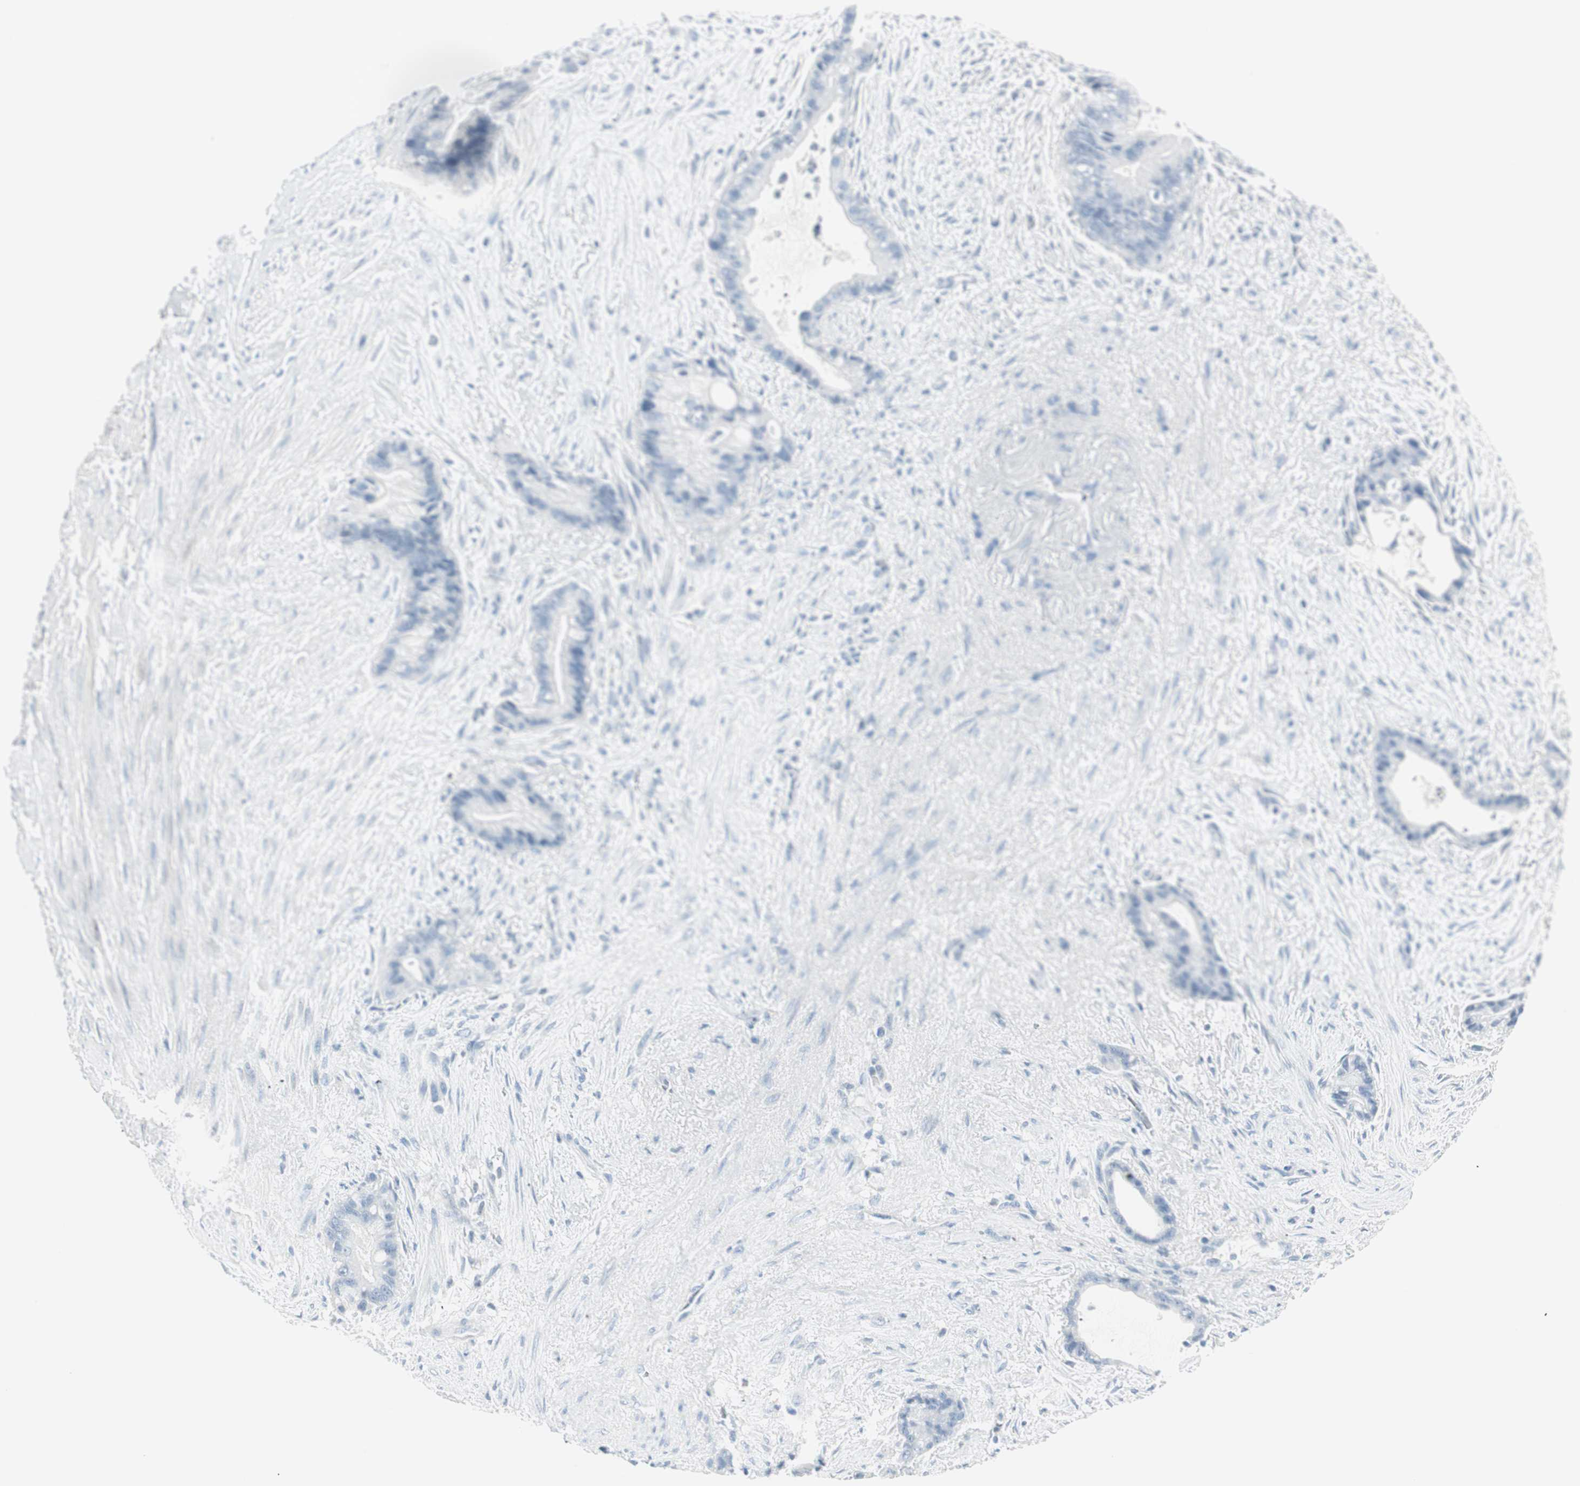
{"staining": {"intensity": "negative", "quantity": "none", "location": "none"}, "tissue": "liver cancer", "cell_type": "Tumor cells", "image_type": "cancer", "snomed": [{"axis": "morphology", "description": "Cholangiocarcinoma"}, {"axis": "topography", "description": "Liver"}], "caption": "There is no significant positivity in tumor cells of liver cholangiocarcinoma.", "gene": "ITLN2", "patient": {"sex": "female", "age": 55}}